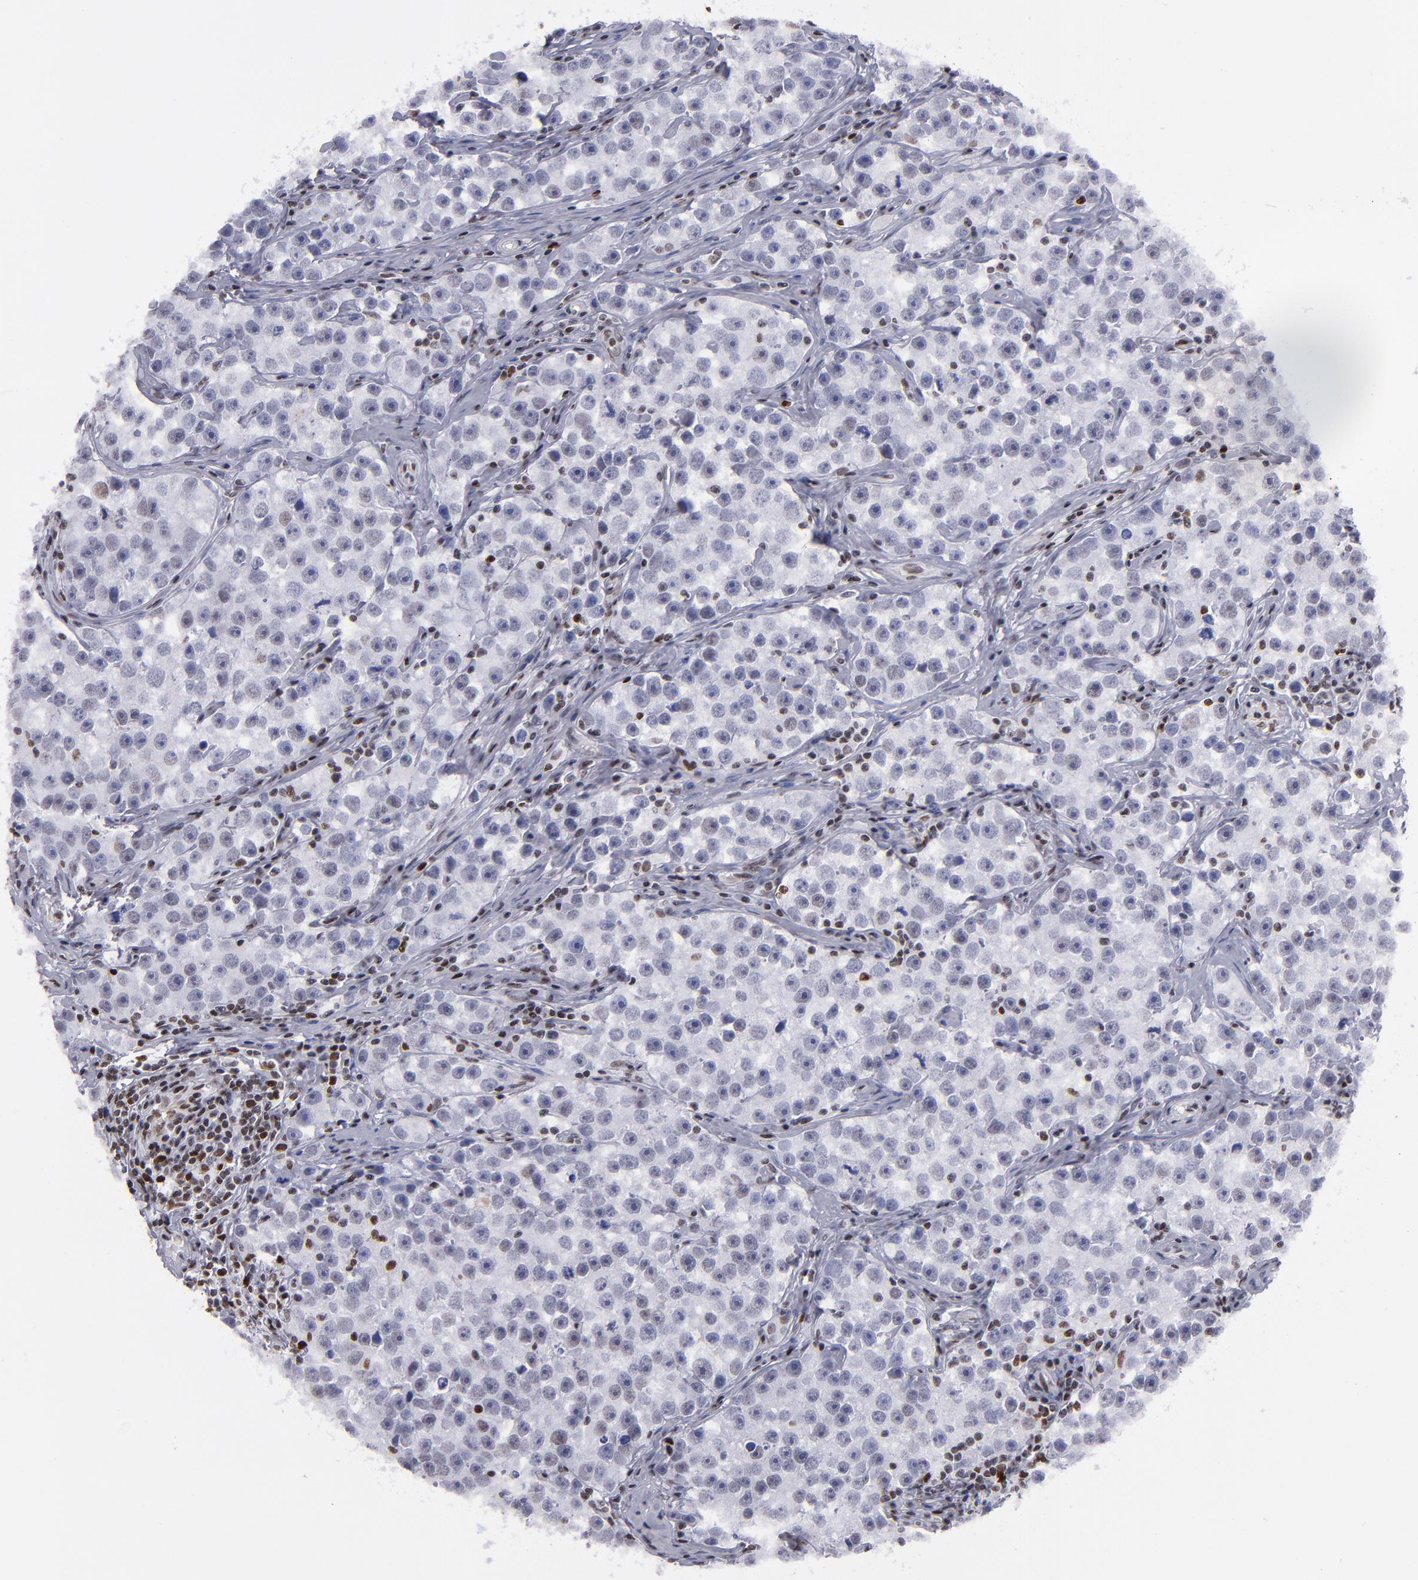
{"staining": {"intensity": "weak", "quantity": "<25%", "location": "nuclear"}, "tissue": "testis cancer", "cell_type": "Tumor cells", "image_type": "cancer", "snomed": [{"axis": "morphology", "description": "Seminoma, NOS"}, {"axis": "topography", "description": "Testis"}], "caption": "Human testis seminoma stained for a protein using immunohistochemistry displays no positivity in tumor cells.", "gene": "TERF2", "patient": {"sex": "male", "age": 32}}